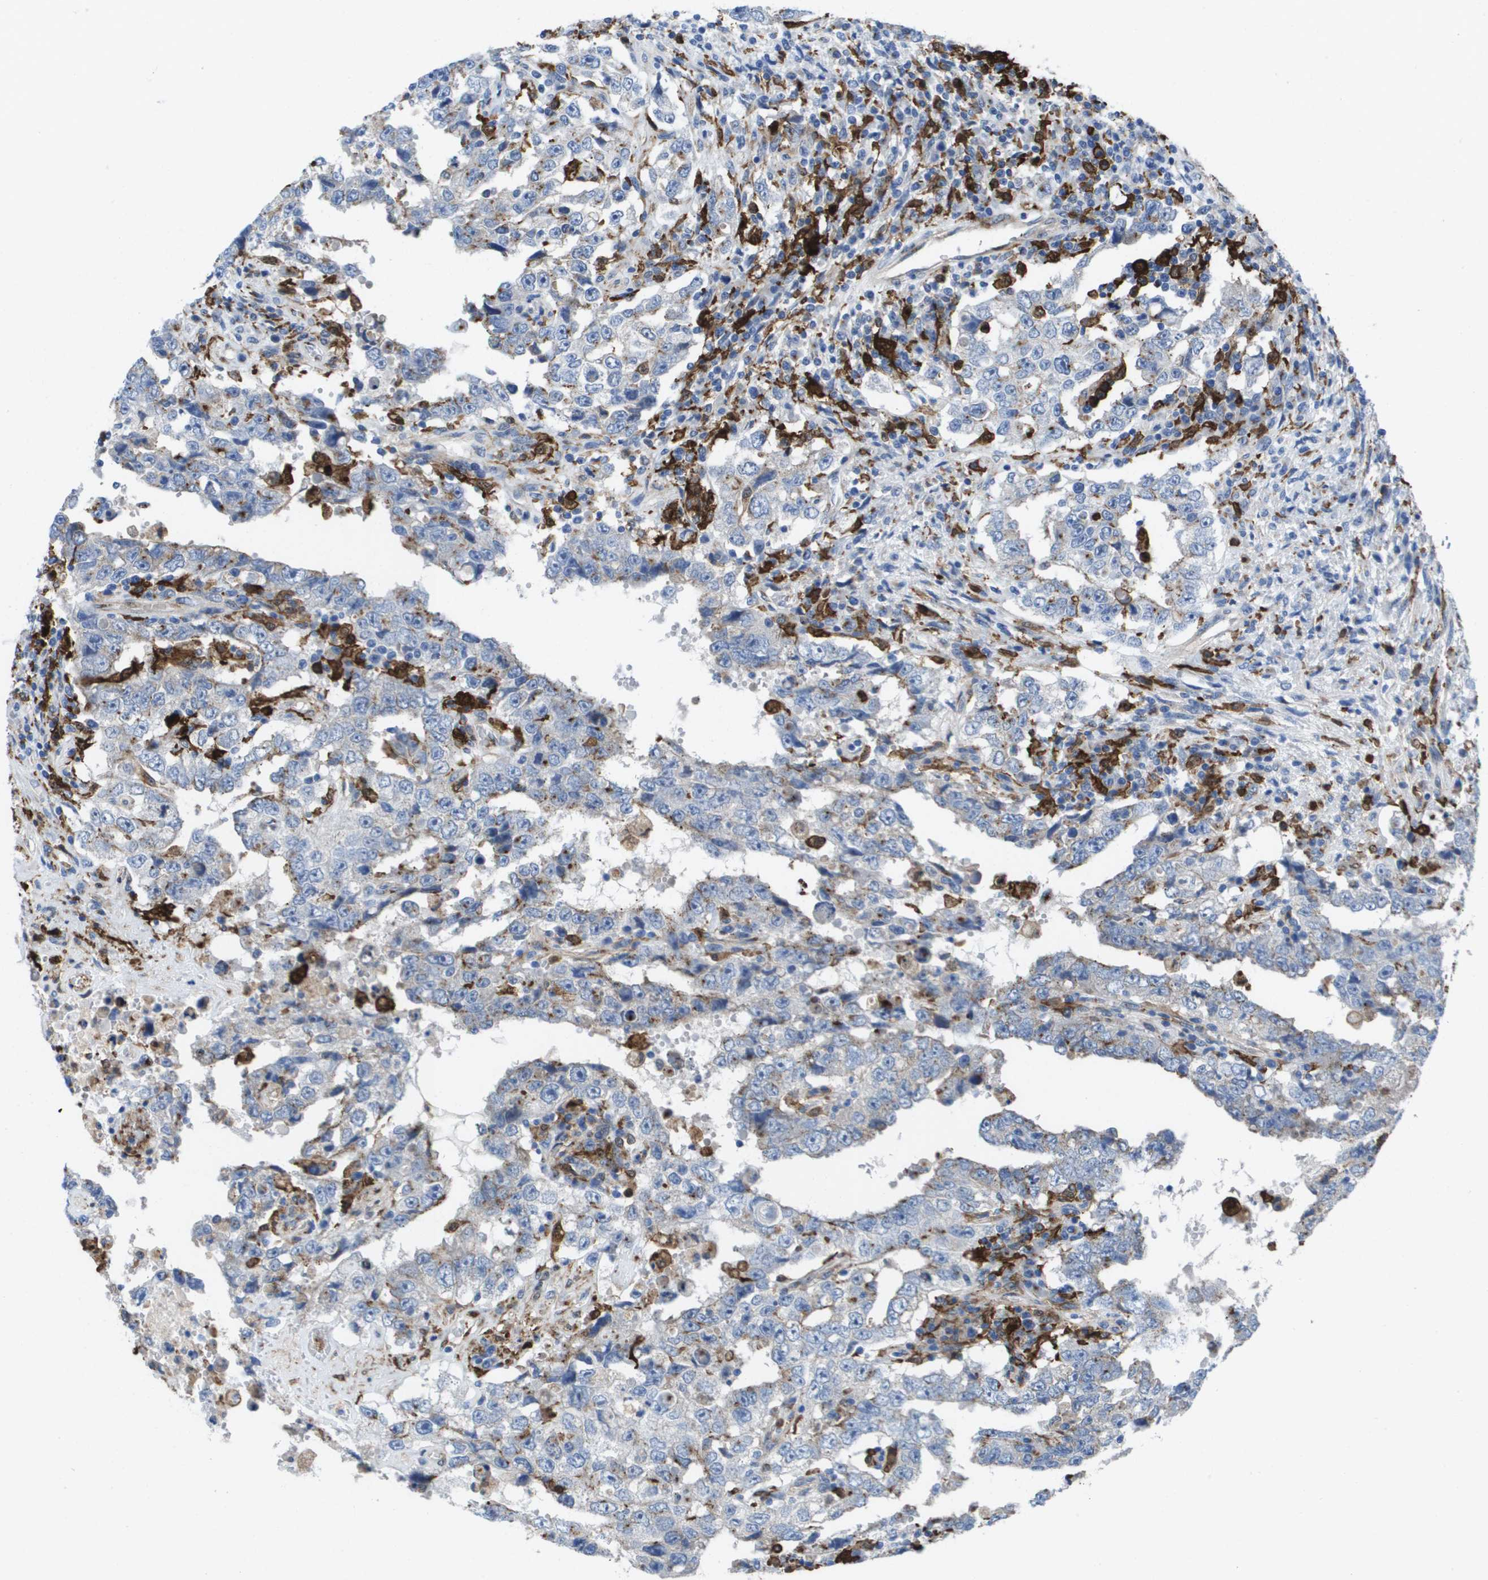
{"staining": {"intensity": "negative", "quantity": "none", "location": "none"}, "tissue": "testis cancer", "cell_type": "Tumor cells", "image_type": "cancer", "snomed": [{"axis": "morphology", "description": "Carcinoma, Embryonal, NOS"}, {"axis": "topography", "description": "Testis"}], "caption": "Immunohistochemistry of human embryonal carcinoma (testis) displays no expression in tumor cells.", "gene": "SLC37A2", "patient": {"sex": "male", "age": 26}}